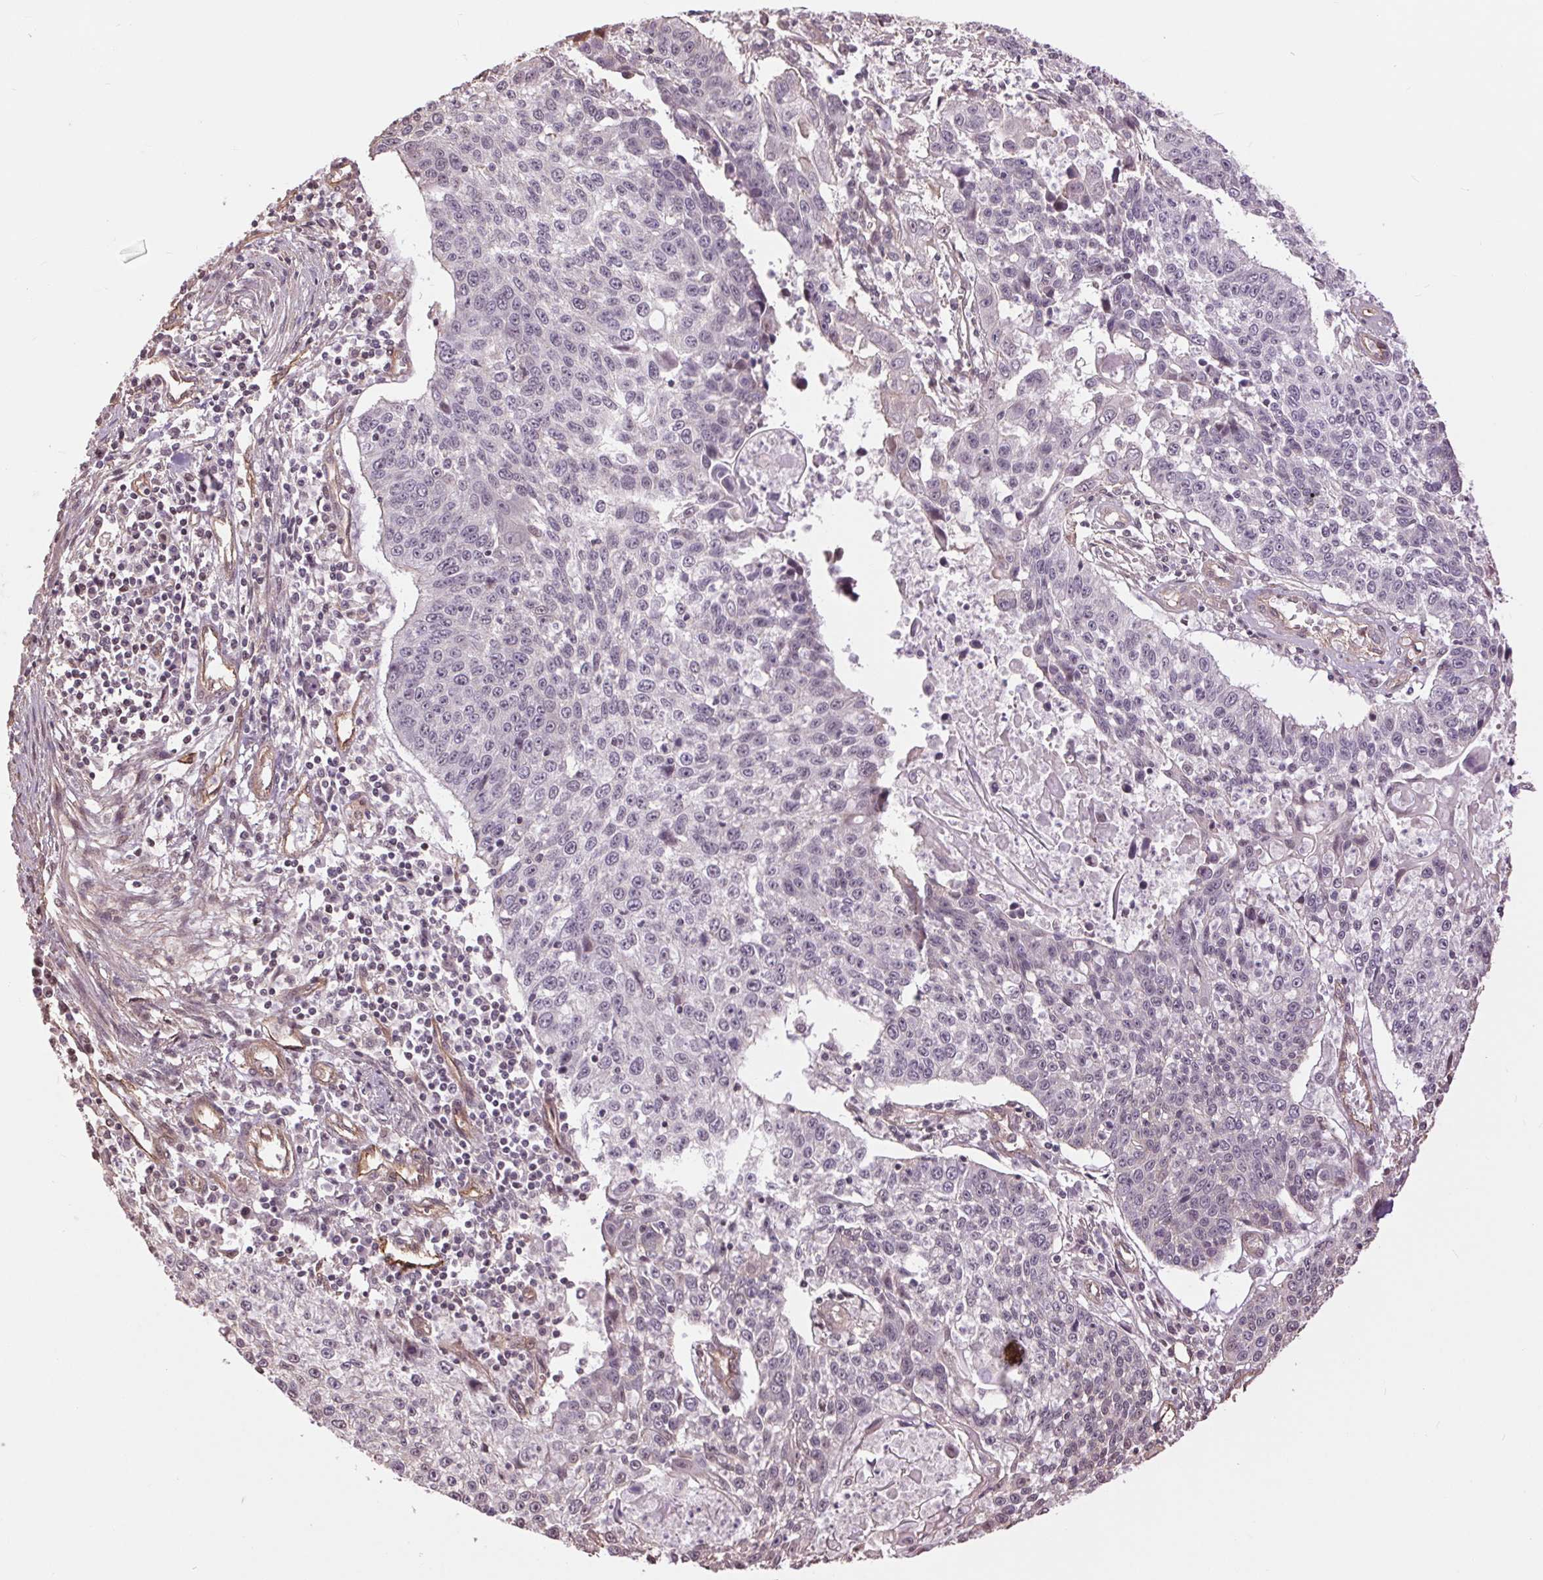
{"staining": {"intensity": "negative", "quantity": "none", "location": "none"}, "tissue": "lung cancer", "cell_type": "Tumor cells", "image_type": "cancer", "snomed": [{"axis": "morphology", "description": "Squamous cell carcinoma, NOS"}, {"axis": "morphology", "description": "Squamous cell carcinoma, metastatic, NOS"}, {"axis": "topography", "description": "Lung"}, {"axis": "topography", "description": "Pleura, NOS"}], "caption": "IHC of lung cancer (squamous cell carcinoma) displays no expression in tumor cells.", "gene": "PALM", "patient": {"sex": "male", "age": 72}}